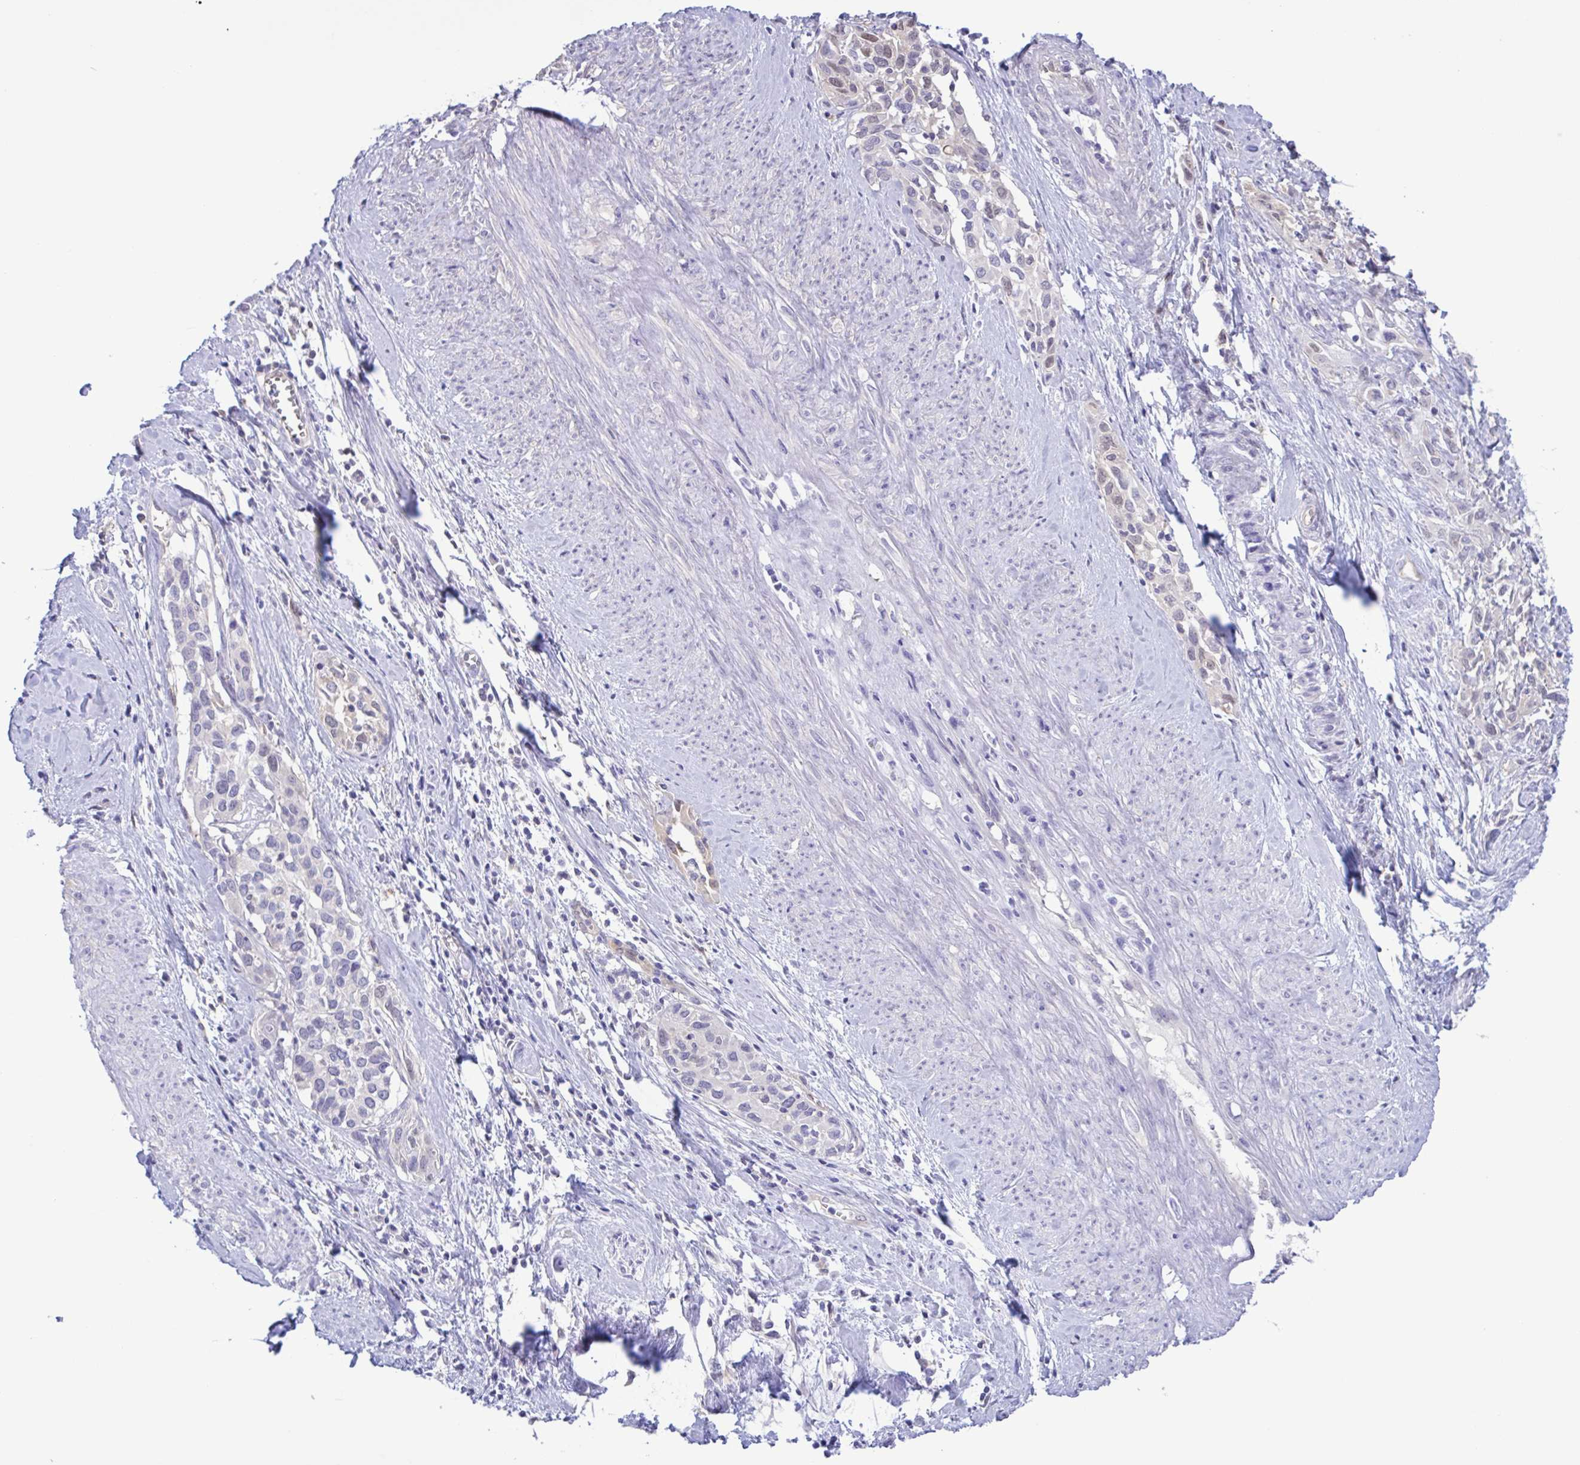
{"staining": {"intensity": "negative", "quantity": "none", "location": "none"}, "tissue": "cervical cancer", "cell_type": "Tumor cells", "image_type": "cancer", "snomed": [{"axis": "morphology", "description": "Squamous cell carcinoma, NOS"}, {"axis": "topography", "description": "Cervix"}], "caption": "An immunohistochemistry image of cervical cancer (squamous cell carcinoma) is shown. There is no staining in tumor cells of cervical cancer (squamous cell carcinoma).", "gene": "LDHC", "patient": {"sex": "female", "age": 51}}